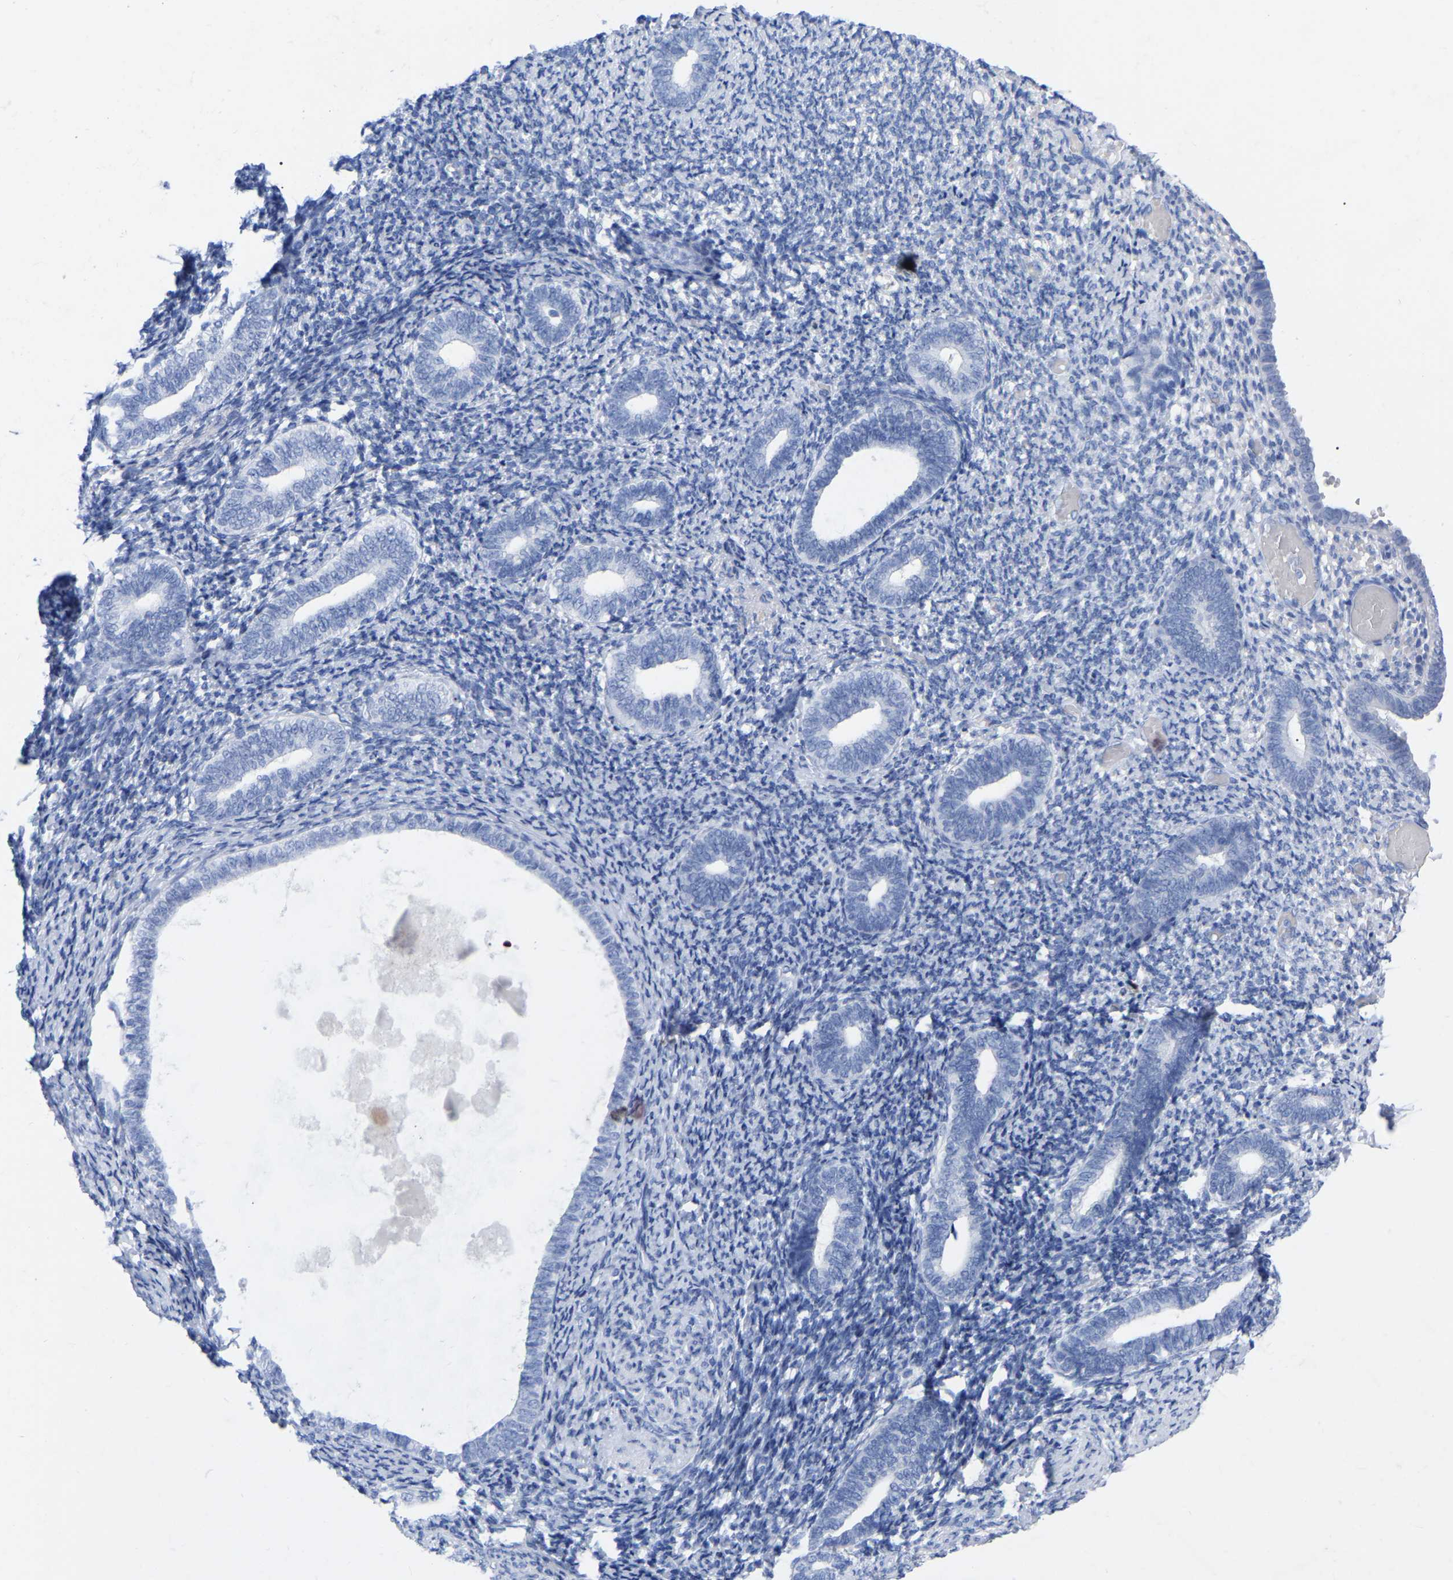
{"staining": {"intensity": "negative", "quantity": "none", "location": "none"}, "tissue": "endometrium", "cell_type": "Cells in endometrial stroma", "image_type": "normal", "snomed": [{"axis": "morphology", "description": "Normal tissue, NOS"}, {"axis": "topography", "description": "Endometrium"}], "caption": "Cells in endometrial stroma show no significant protein staining in unremarkable endometrium.", "gene": "ZNF629", "patient": {"sex": "female", "age": 66}}